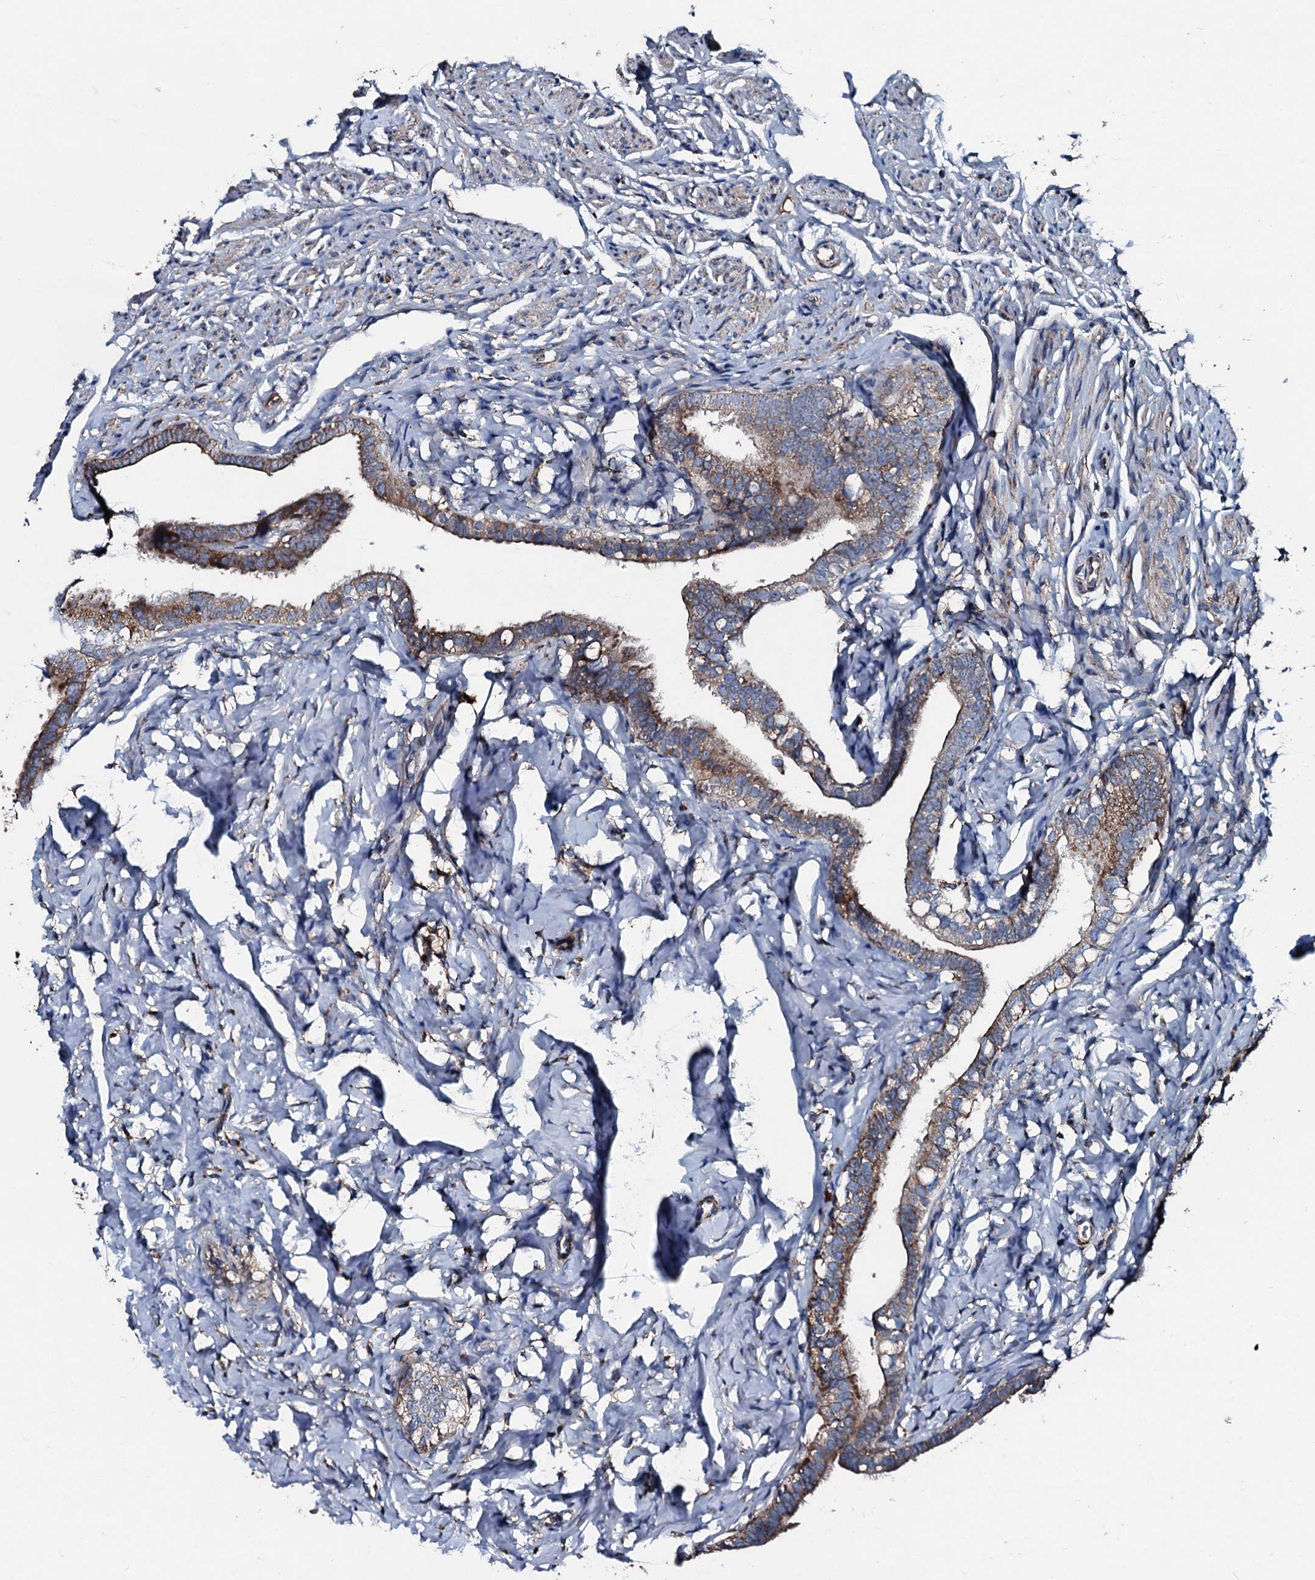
{"staining": {"intensity": "moderate", "quantity": ">75%", "location": "cytoplasmic/membranous"}, "tissue": "fallopian tube", "cell_type": "Glandular cells", "image_type": "normal", "snomed": [{"axis": "morphology", "description": "Normal tissue, NOS"}, {"axis": "topography", "description": "Fallopian tube"}], "caption": "Immunohistochemical staining of unremarkable human fallopian tube demonstrates medium levels of moderate cytoplasmic/membranous staining in about >75% of glandular cells. The staining was performed using DAB (3,3'-diaminobenzidine) to visualize the protein expression in brown, while the nuclei were stained in blue with hematoxylin (Magnification: 20x).", "gene": "ACSS3", "patient": {"sex": "female", "age": 66}}